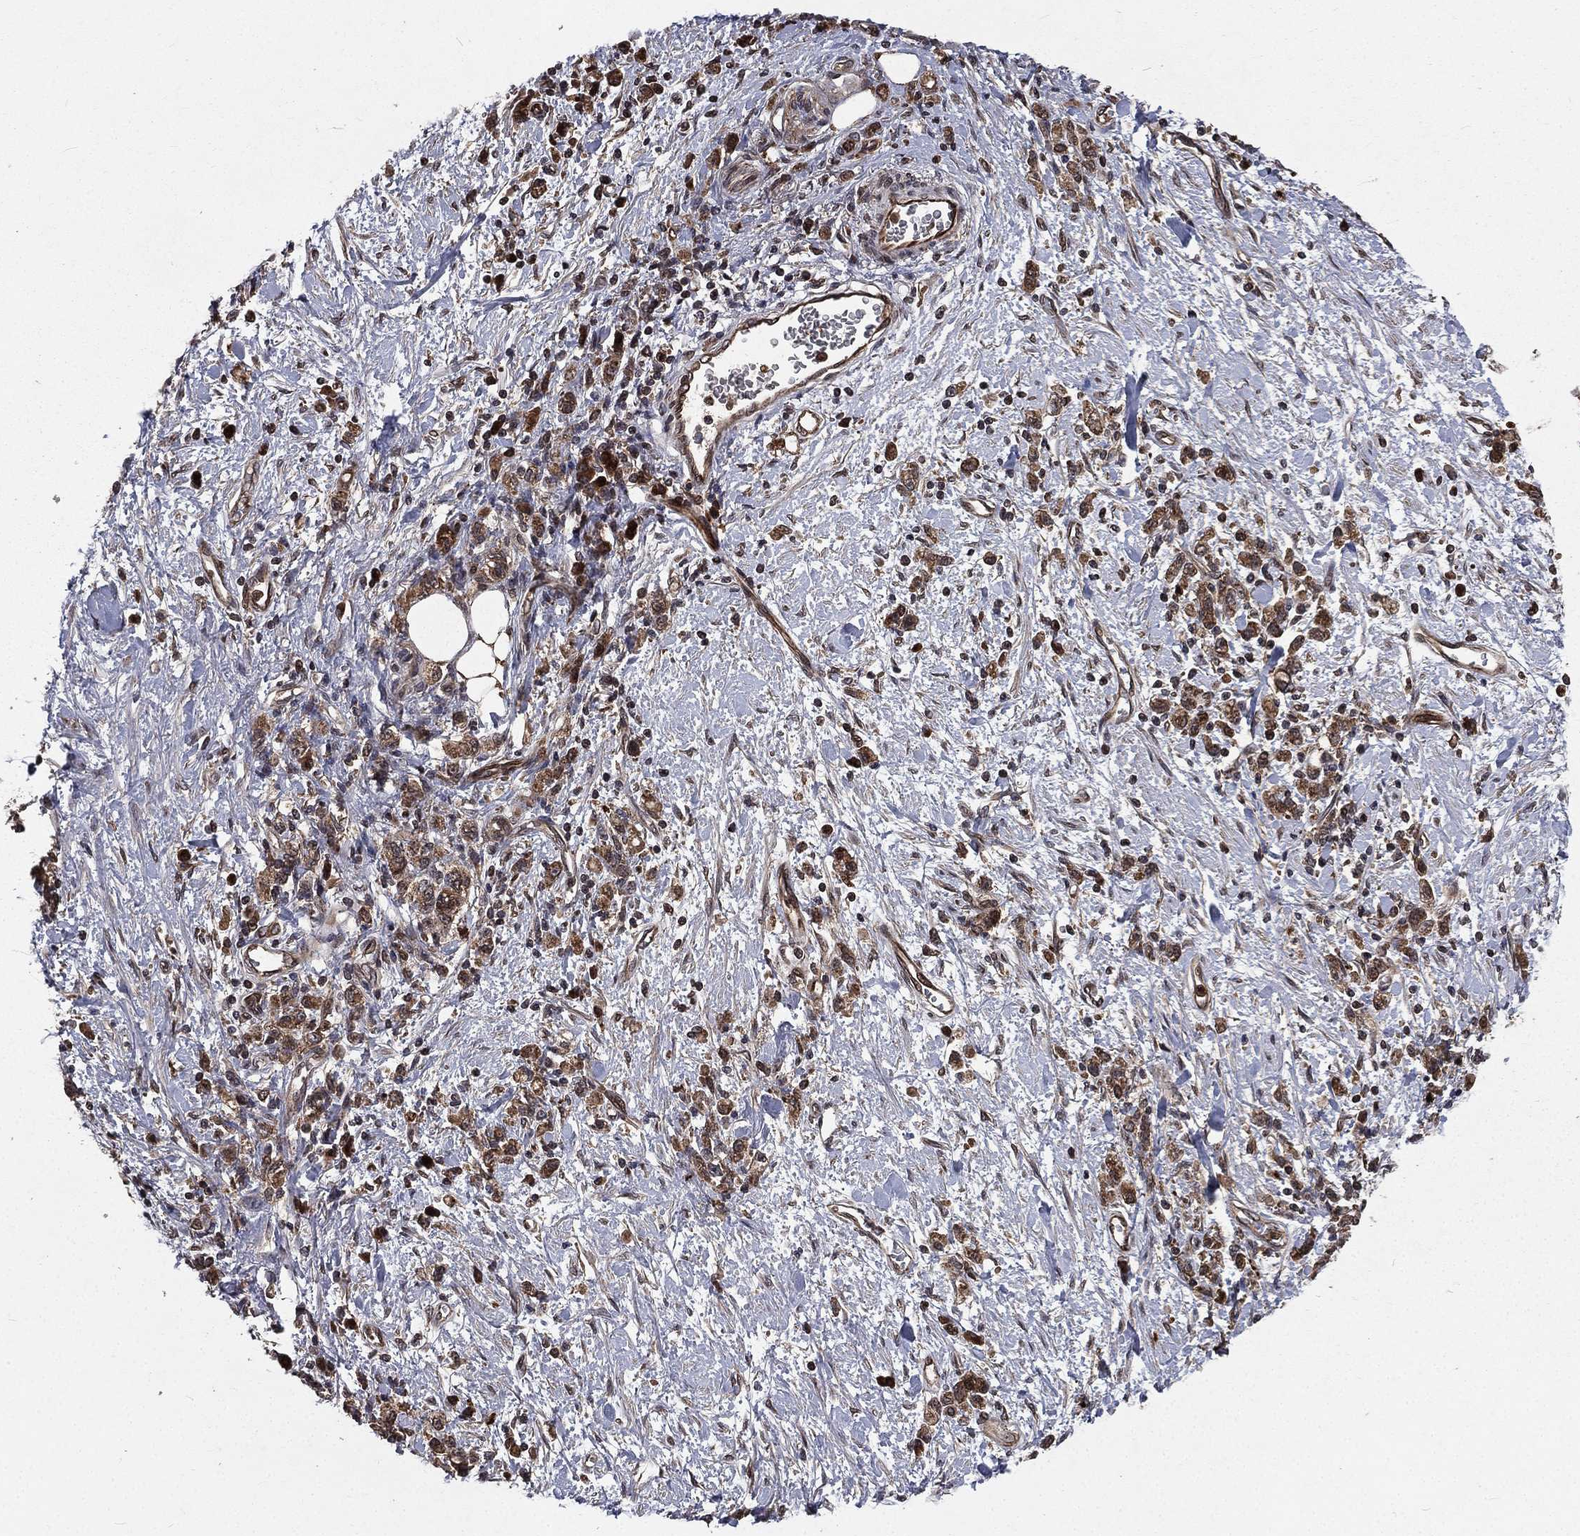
{"staining": {"intensity": "moderate", "quantity": ">75%", "location": "cytoplasmic/membranous"}, "tissue": "stomach cancer", "cell_type": "Tumor cells", "image_type": "cancer", "snomed": [{"axis": "morphology", "description": "Adenocarcinoma, NOS"}, {"axis": "topography", "description": "Stomach"}], "caption": "Immunohistochemistry staining of stomach cancer, which shows medium levels of moderate cytoplasmic/membranous staining in about >75% of tumor cells indicating moderate cytoplasmic/membranous protein staining. The staining was performed using DAB (3,3'-diaminobenzidine) (brown) for protein detection and nuclei were counterstained in hematoxylin (blue).", "gene": "LENG8", "patient": {"sex": "male", "age": 77}}